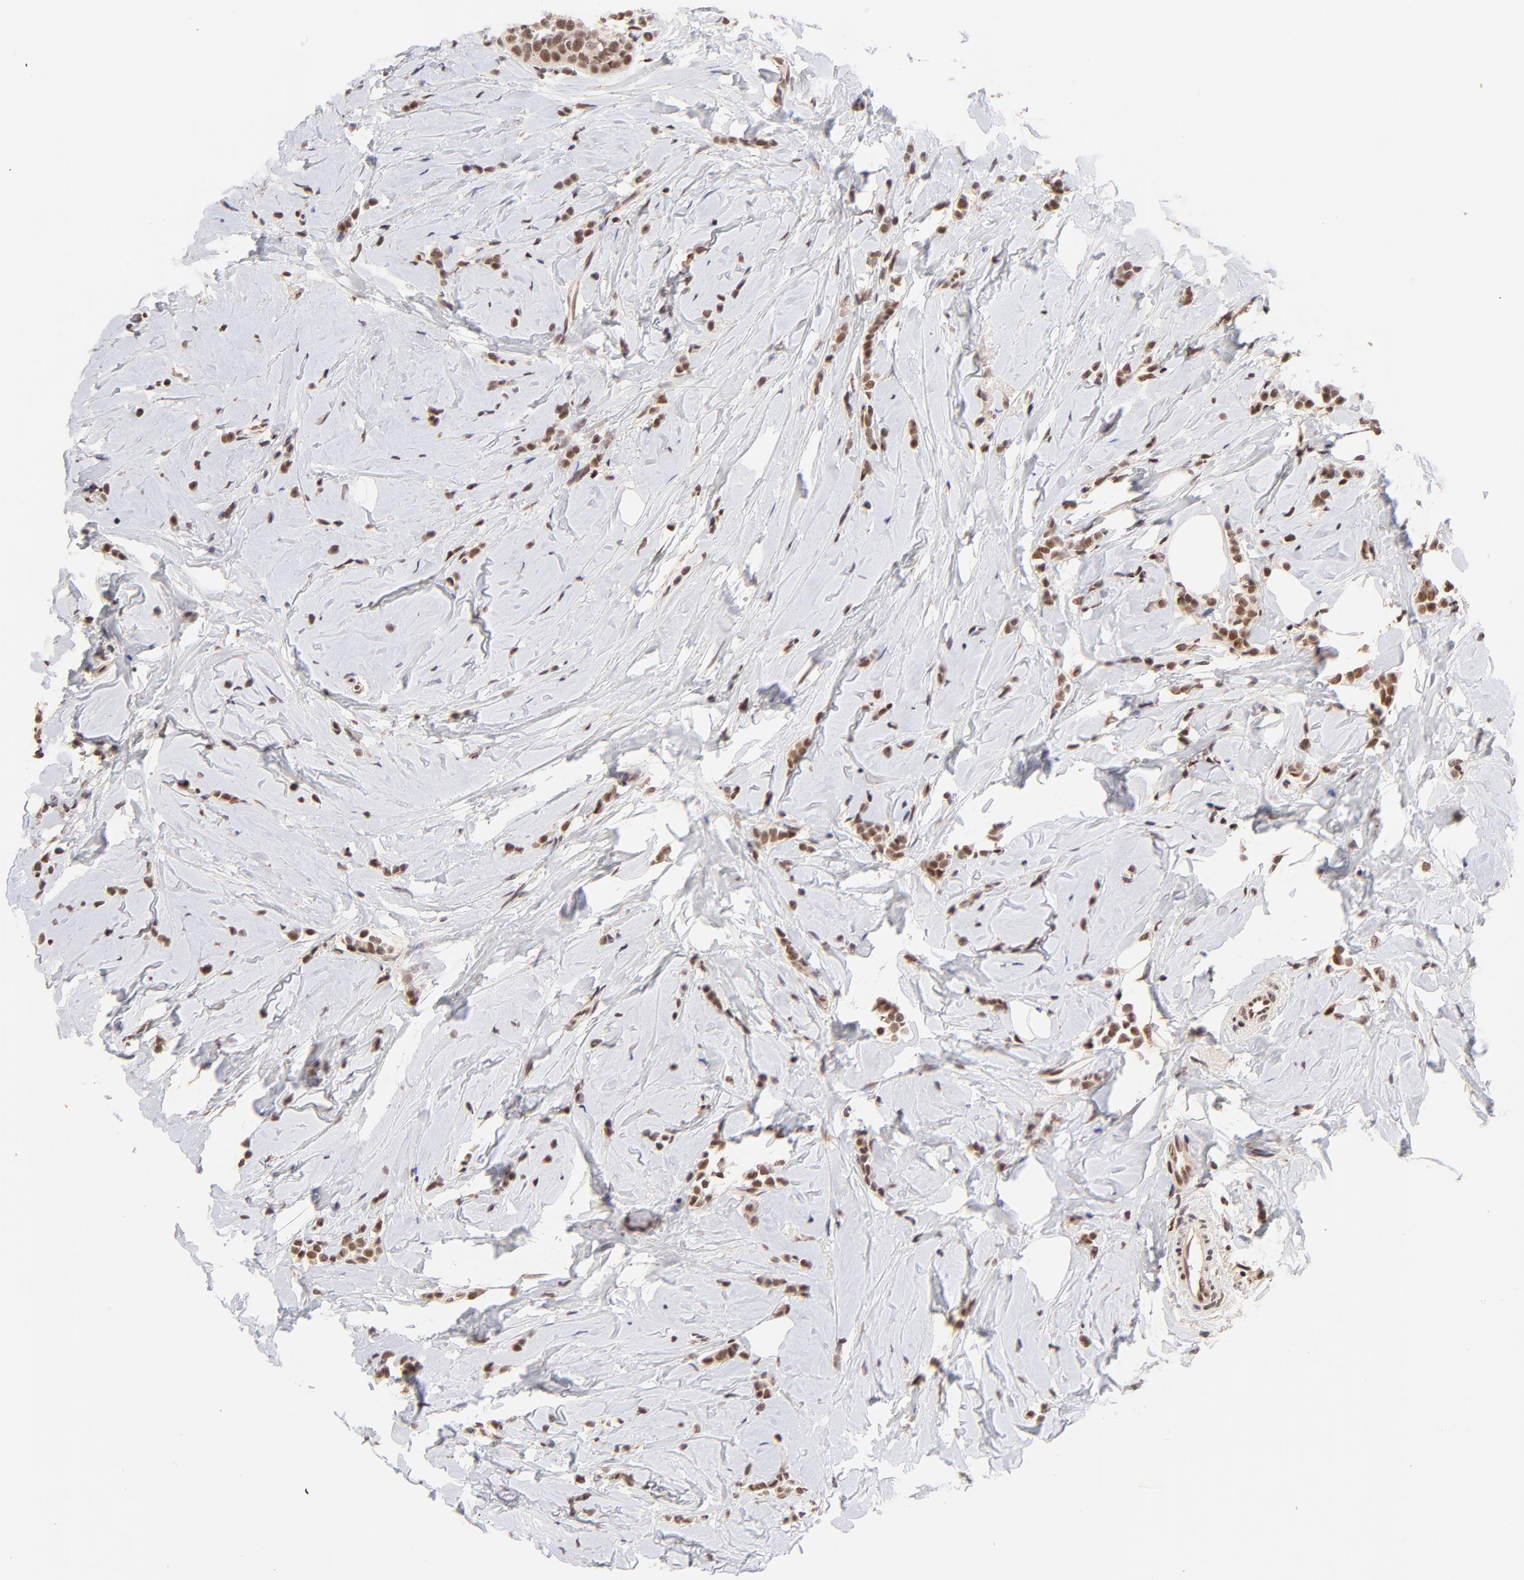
{"staining": {"intensity": "strong", "quantity": ">75%", "location": "nuclear"}, "tissue": "breast cancer", "cell_type": "Tumor cells", "image_type": "cancer", "snomed": [{"axis": "morphology", "description": "Lobular carcinoma"}, {"axis": "topography", "description": "Breast"}], "caption": "Immunohistochemical staining of human breast lobular carcinoma exhibits strong nuclear protein staining in about >75% of tumor cells. Immunohistochemistry (ihc) stains the protein in brown and the nuclei are stained blue.", "gene": "MED12", "patient": {"sex": "female", "age": 64}}